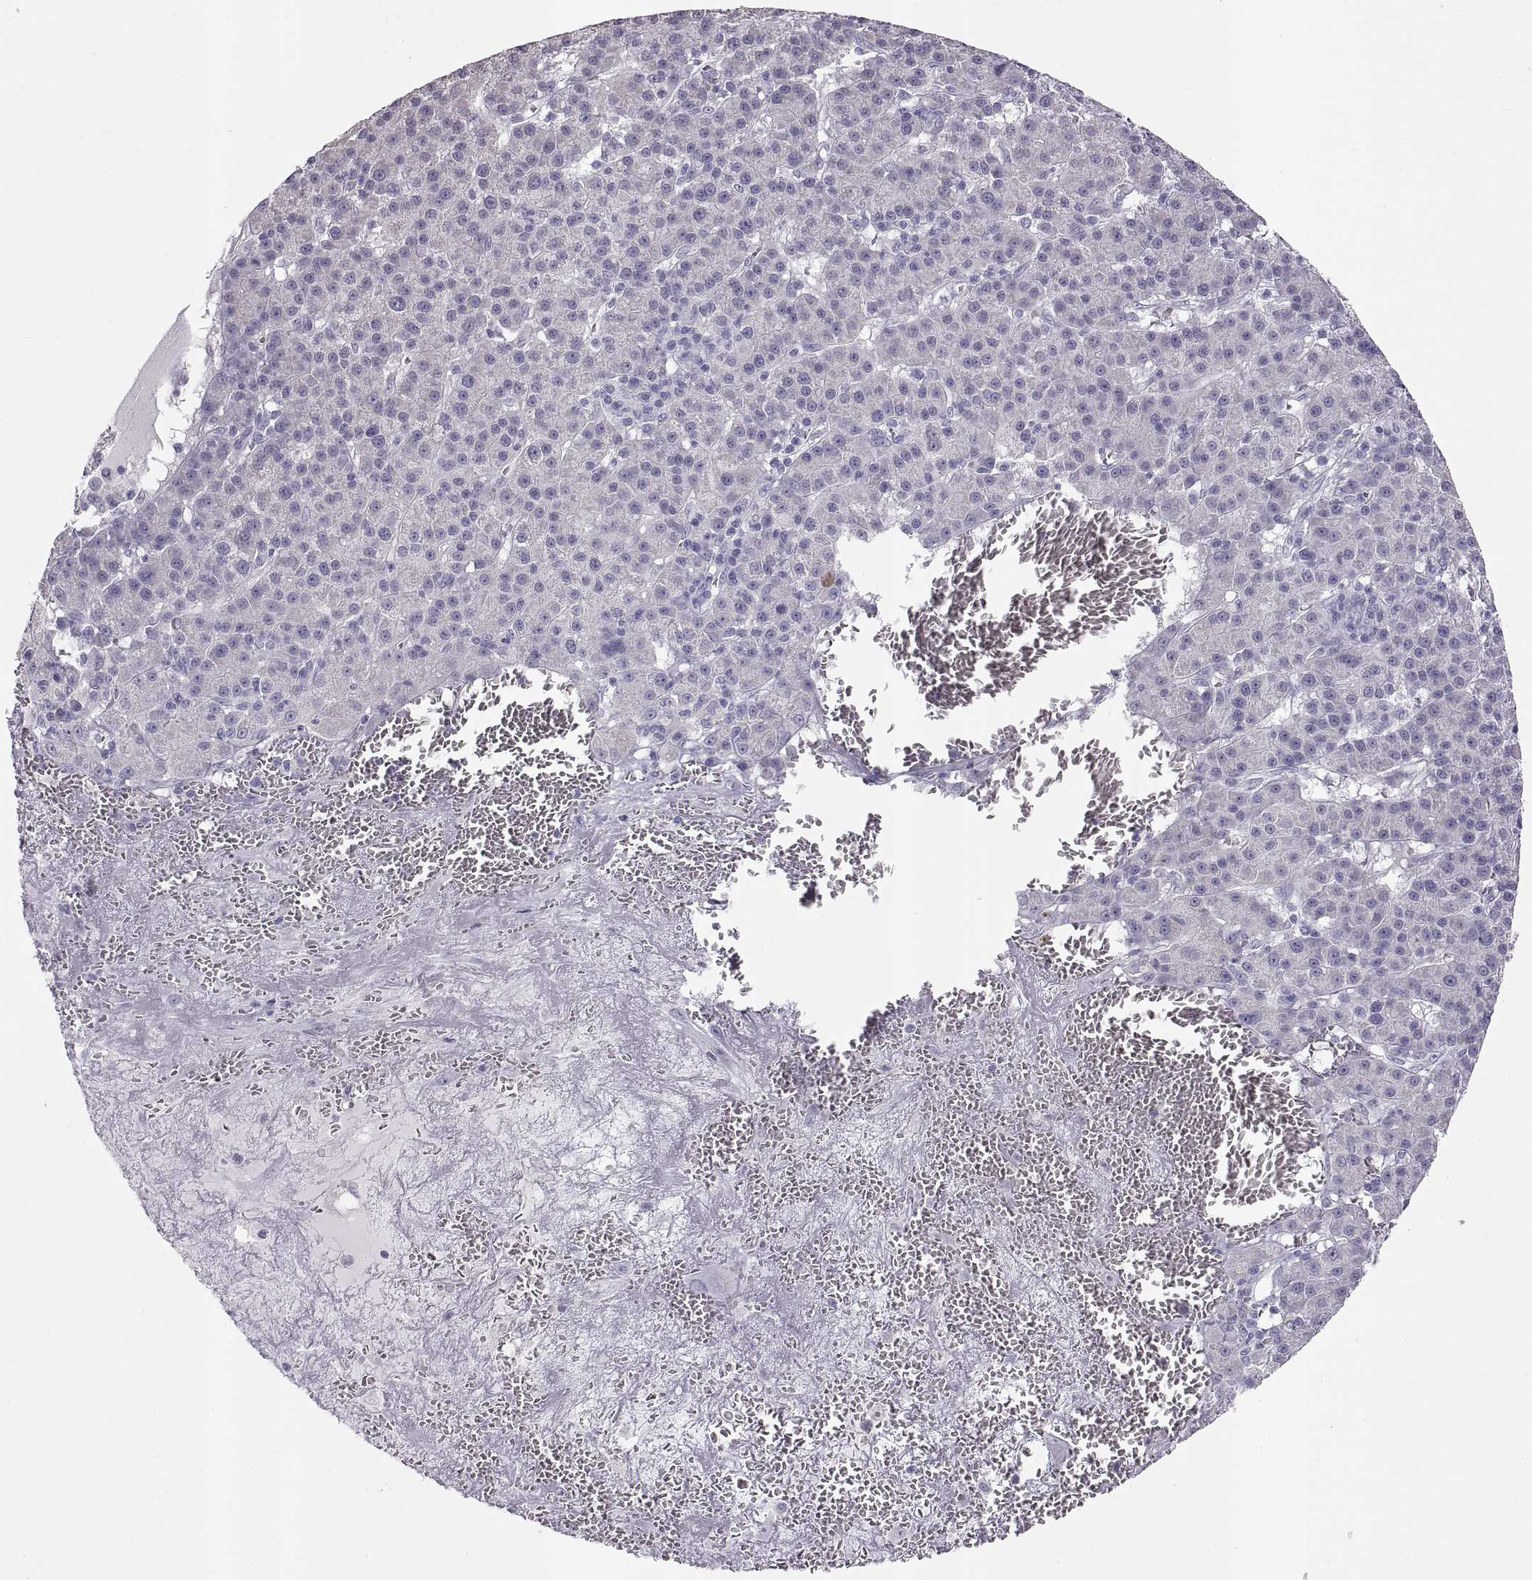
{"staining": {"intensity": "negative", "quantity": "none", "location": "none"}, "tissue": "liver cancer", "cell_type": "Tumor cells", "image_type": "cancer", "snomed": [{"axis": "morphology", "description": "Carcinoma, Hepatocellular, NOS"}, {"axis": "topography", "description": "Liver"}], "caption": "Tumor cells are negative for brown protein staining in liver cancer.", "gene": "WBP2NL", "patient": {"sex": "female", "age": 60}}